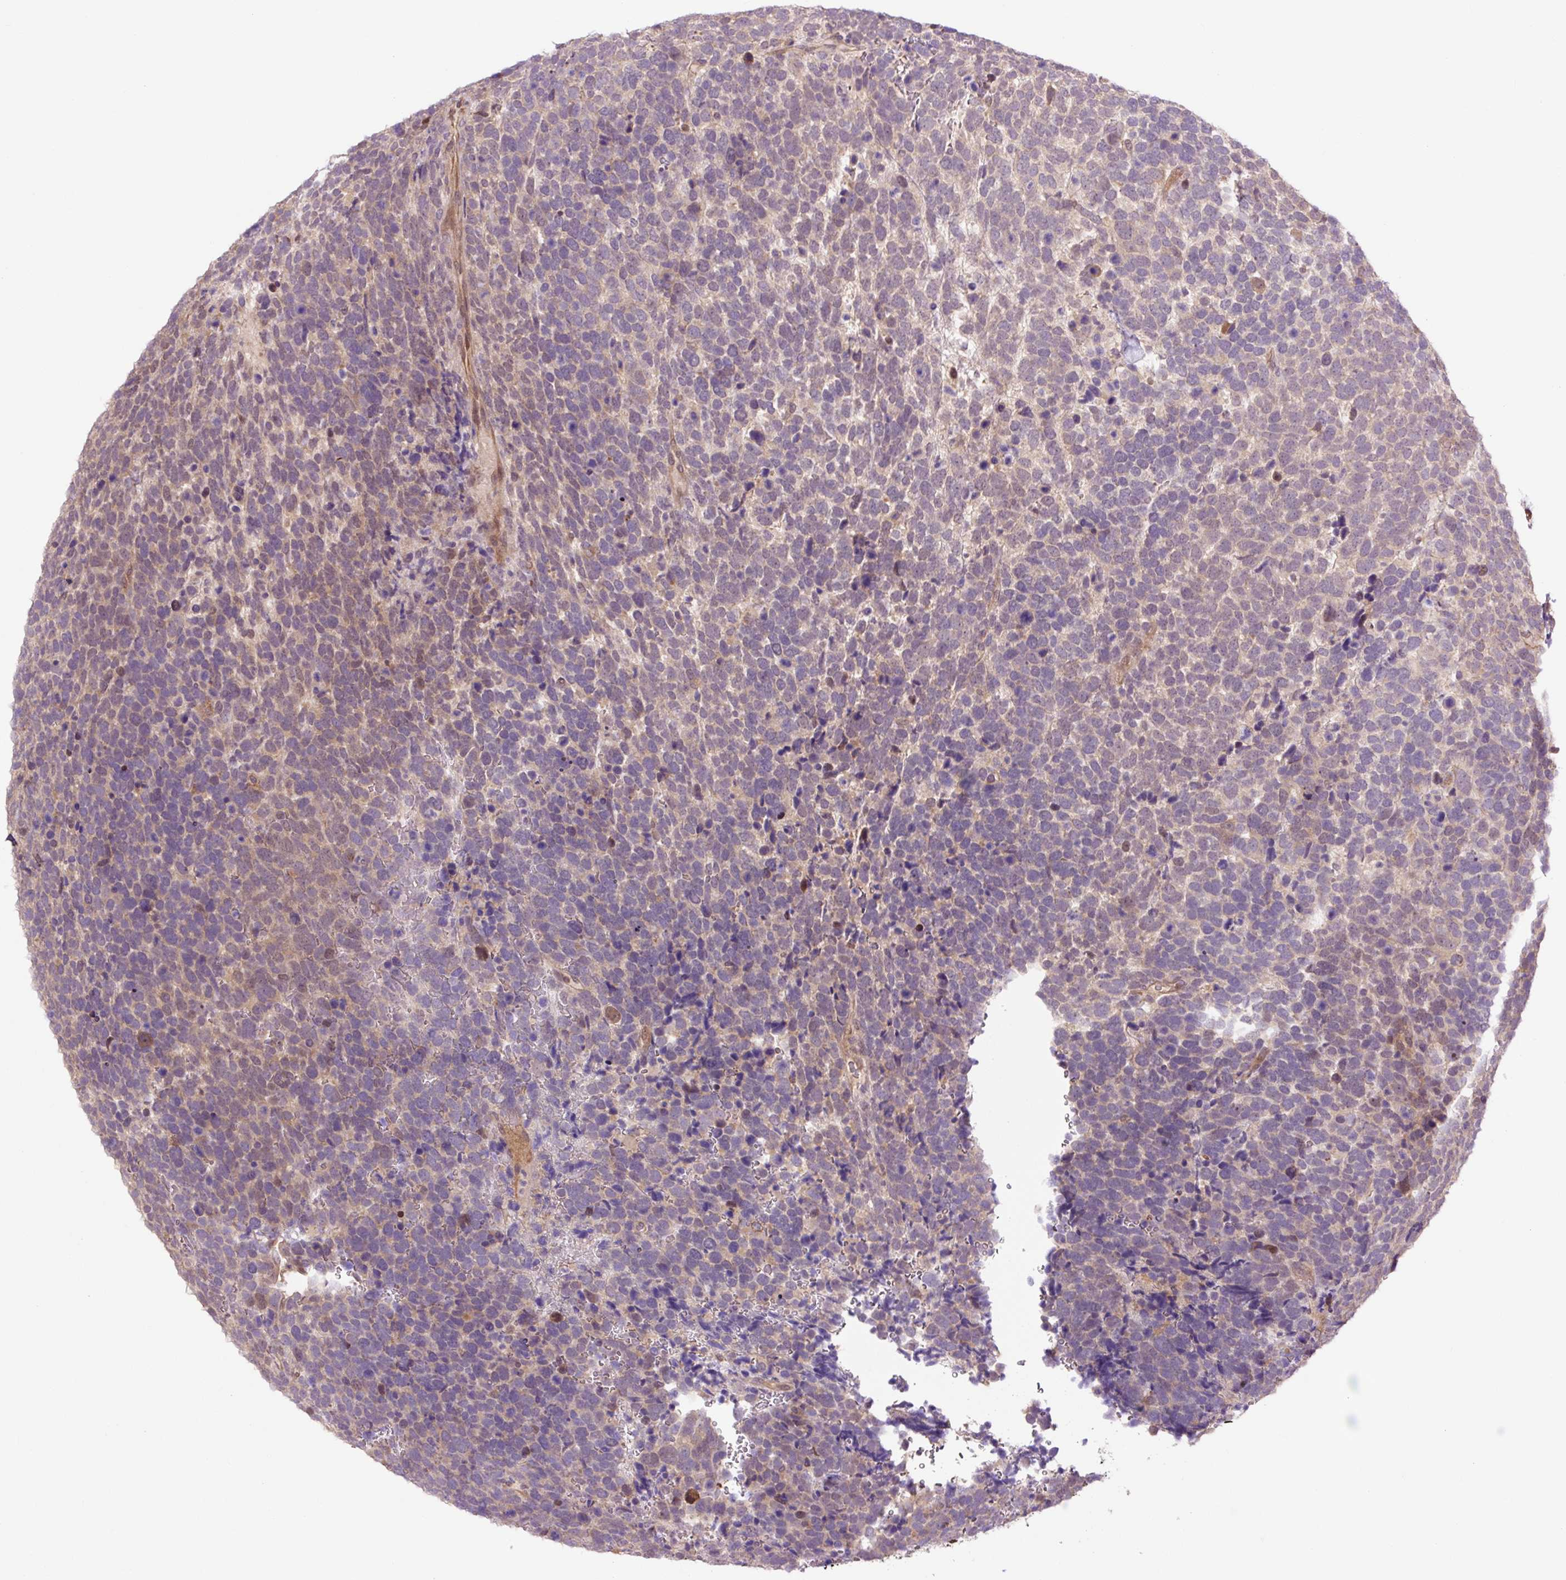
{"staining": {"intensity": "weak", "quantity": "<25%", "location": "cytoplasmic/membranous"}, "tissue": "urothelial cancer", "cell_type": "Tumor cells", "image_type": "cancer", "snomed": [{"axis": "morphology", "description": "Urothelial carcinoma, High grade"}, {"axis": "topography", "description": "Urinary bladder"}], "caption": "Tumor cells are negative for brown protein staining in urothelial carcinoma (high-grade).", "gene": "TPT1", "patient": {"sex": "female", "age": 82}}